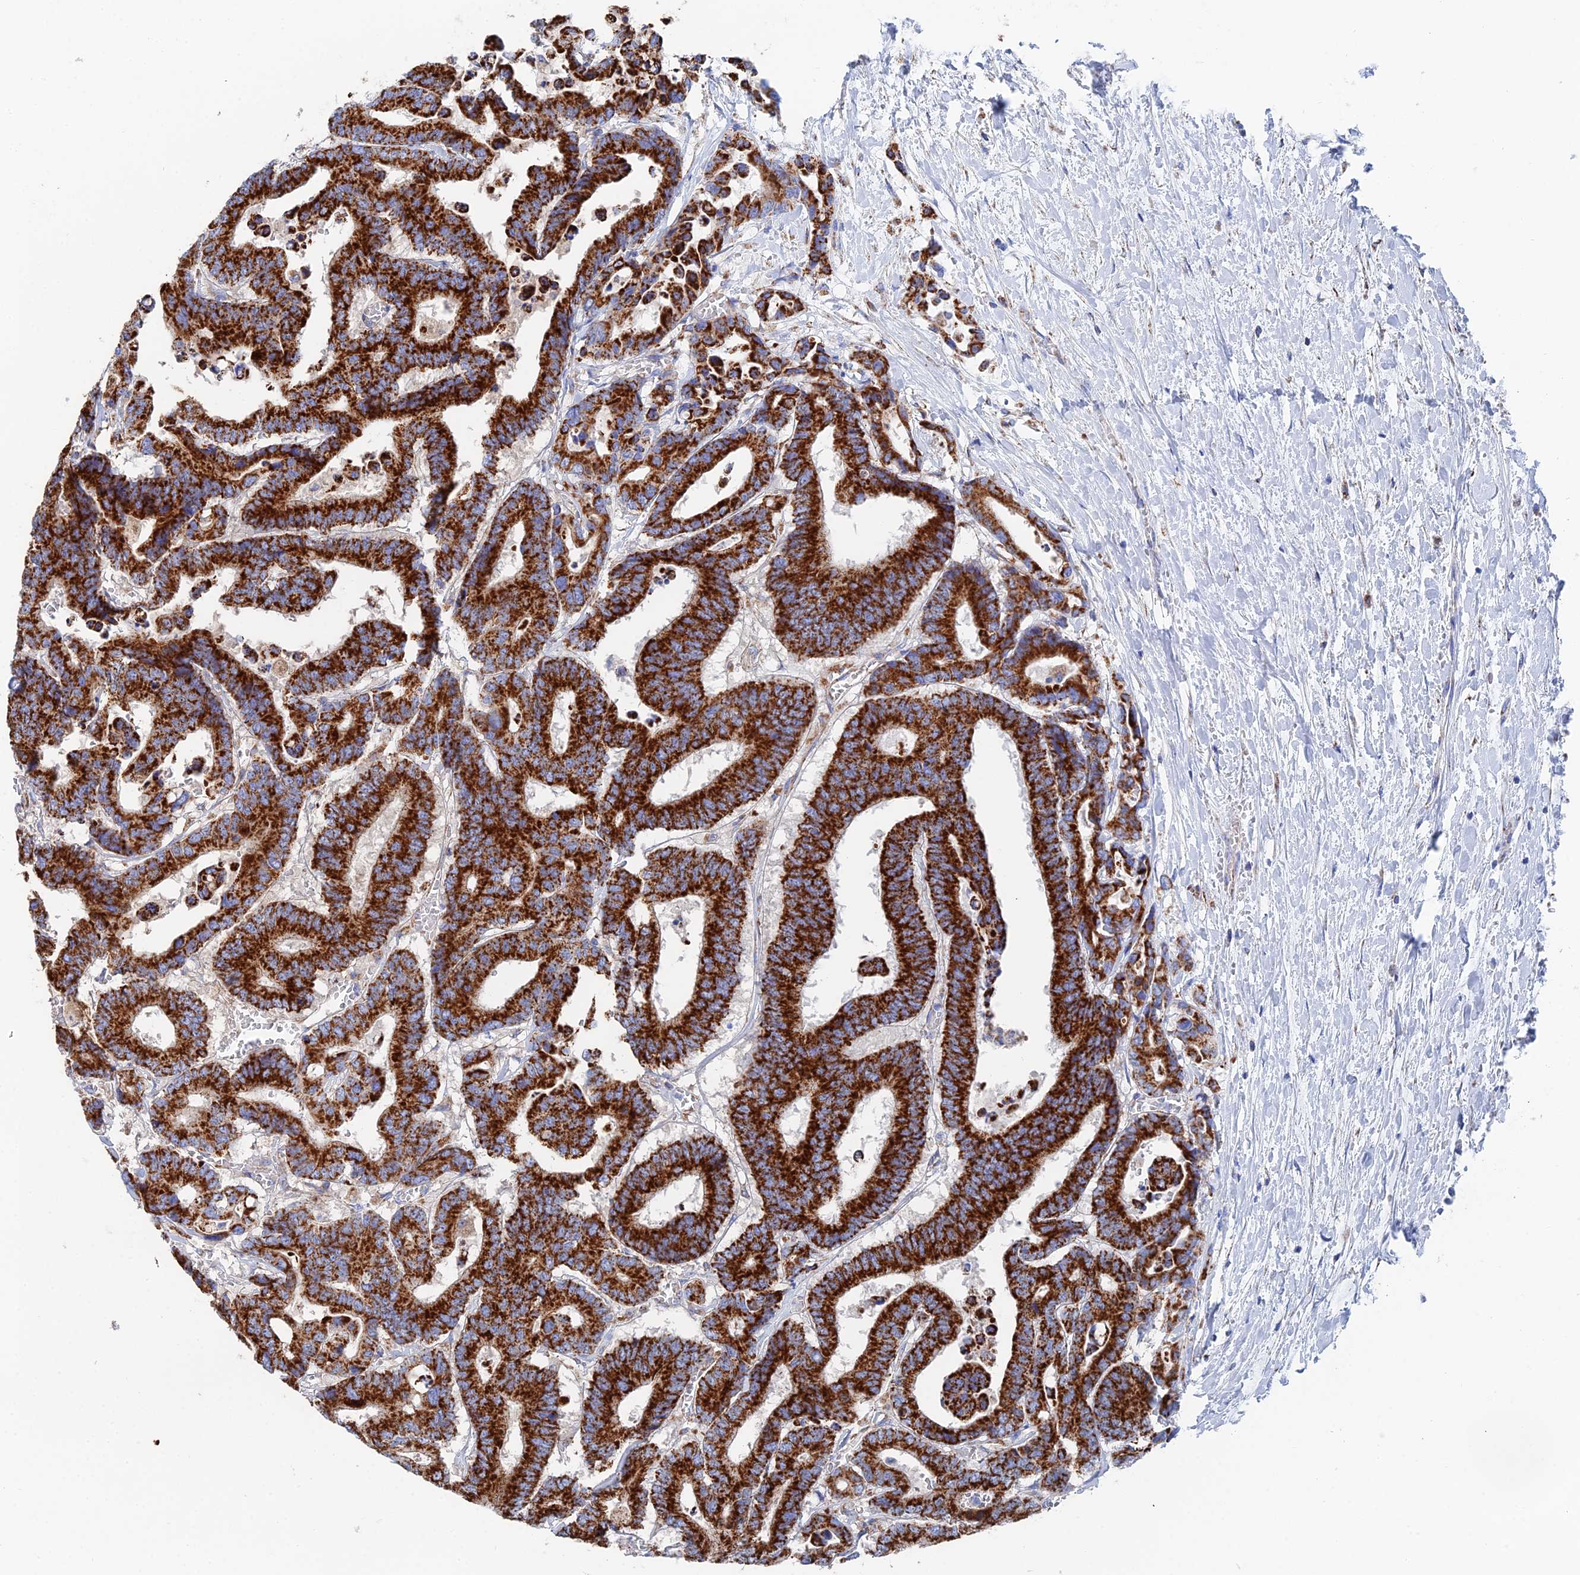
{"staining": {"intensity": "strong", "quantity": ">75%", "location": "cytoplasmic/membranous"}, "tissue": "colorectal cancer", "cell_type": "Tumor cells", "image_type": "cancer", "snomed": [{"axis": "morphology", "description": "Normal tissue, NOS"}, {"axis": "morphology", "description": "Adenocarcinoma, NOS"}, {"axis": "topography", "description": "Colon"}], "caption": "Protein staining of colorectal cancer tissue reveals strong cytoplasmic/membranous staining in approximately >75% of tumor cells. (DAB IHC with brightfield microscopy, high magnification).", "gene": "IFT80", "patient": {"sex": "male", "age": 82}}